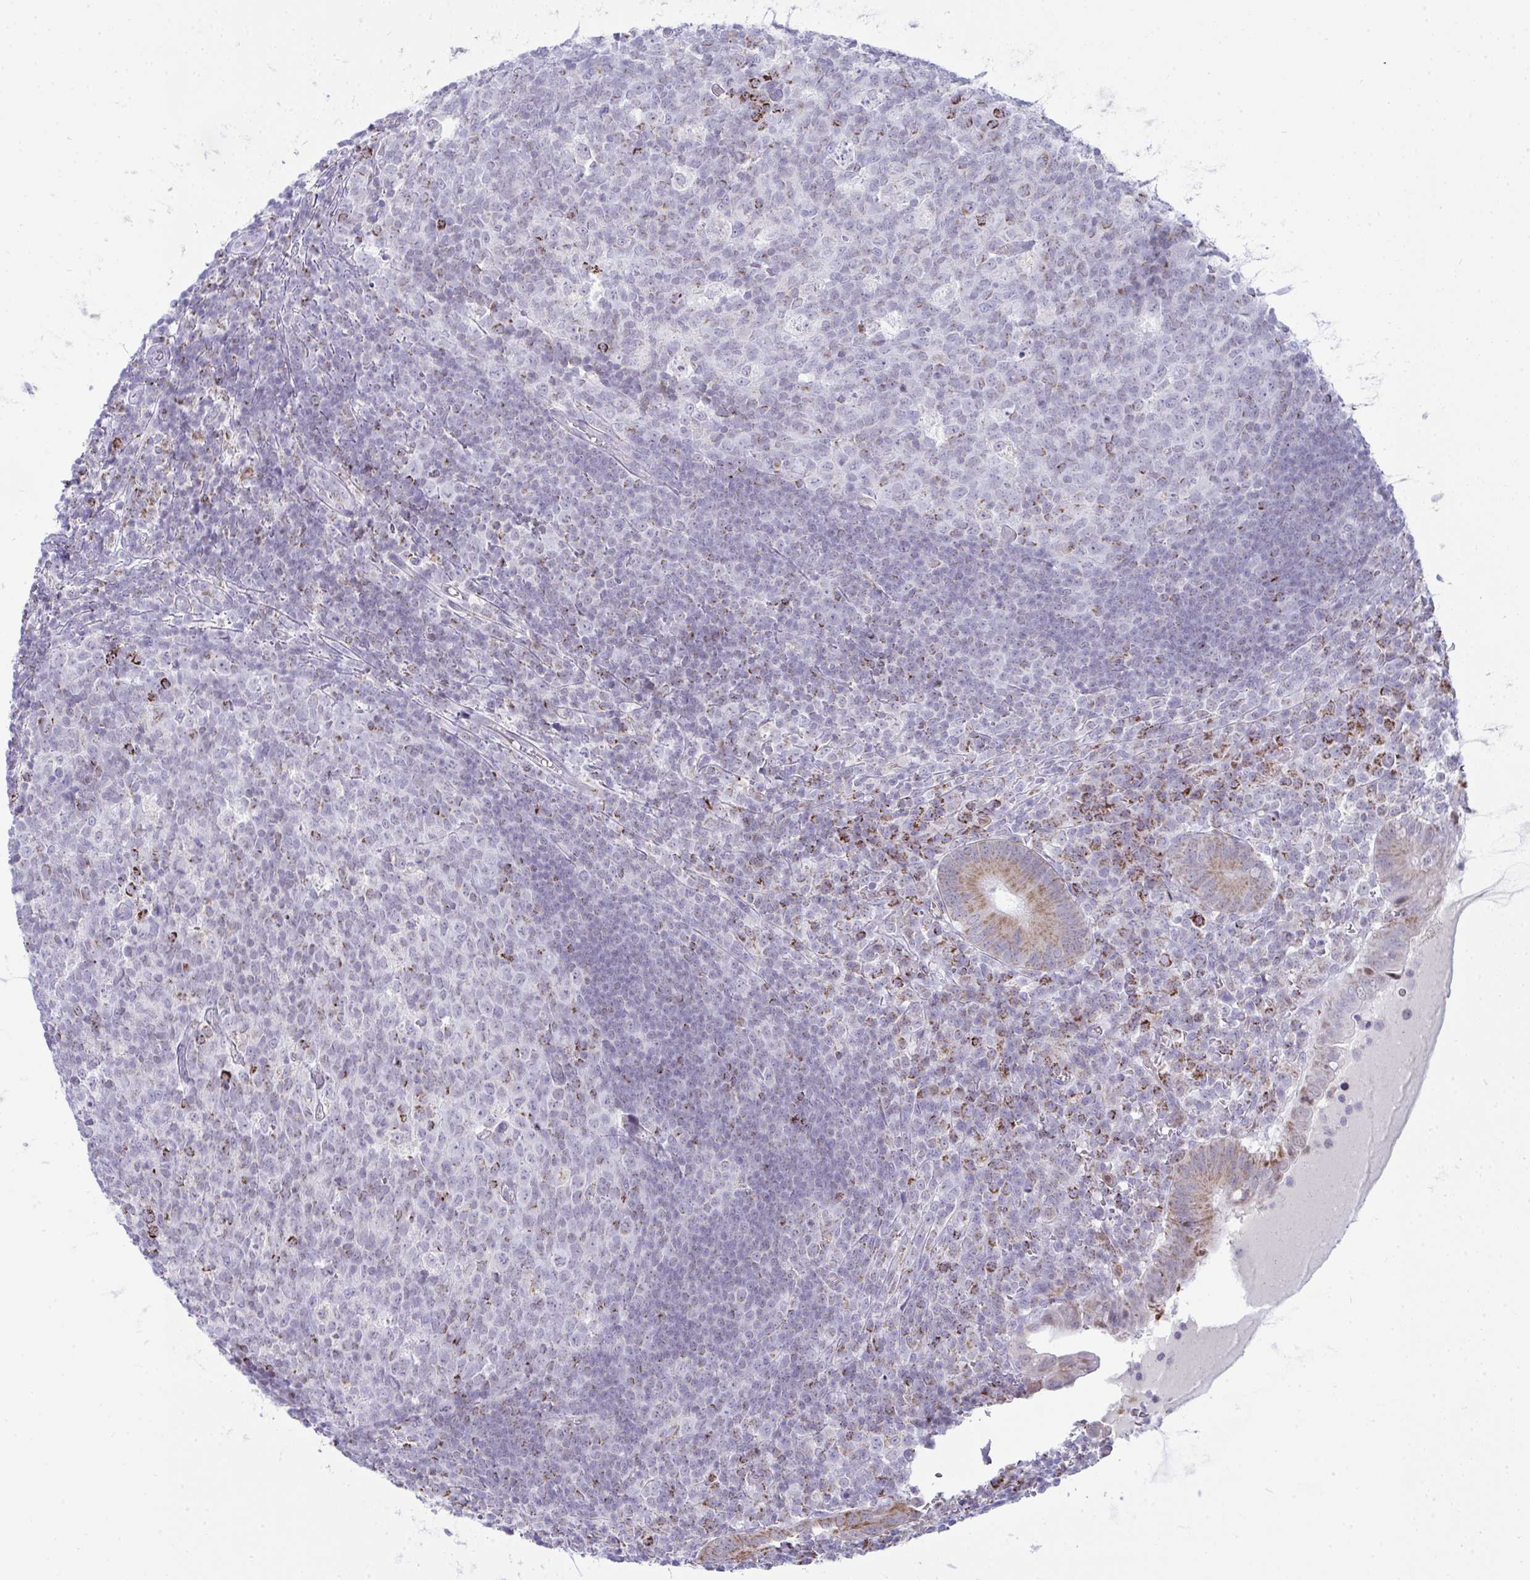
{"staining": {"intensity": "moderate", "quantity": ">75%", "location": "cytoplasmic/membranous"}, "tissue": "appendix", "cell_type": "Glandular cells", "image_type": "normal", "snomed": [{"axis": "morphology", "description": "Normal tissue, NOS"}, {"axis": "topography", "description": "Appendix"}], "caption": "Immunohistochemistry of normal appendix demonstrates medium levels of moderate cytoplasmic/membranous staining in approximately >75% of glandular cells.", "gene": "PLA2G12B", "patient": {"sex": "male", "age": 18}}